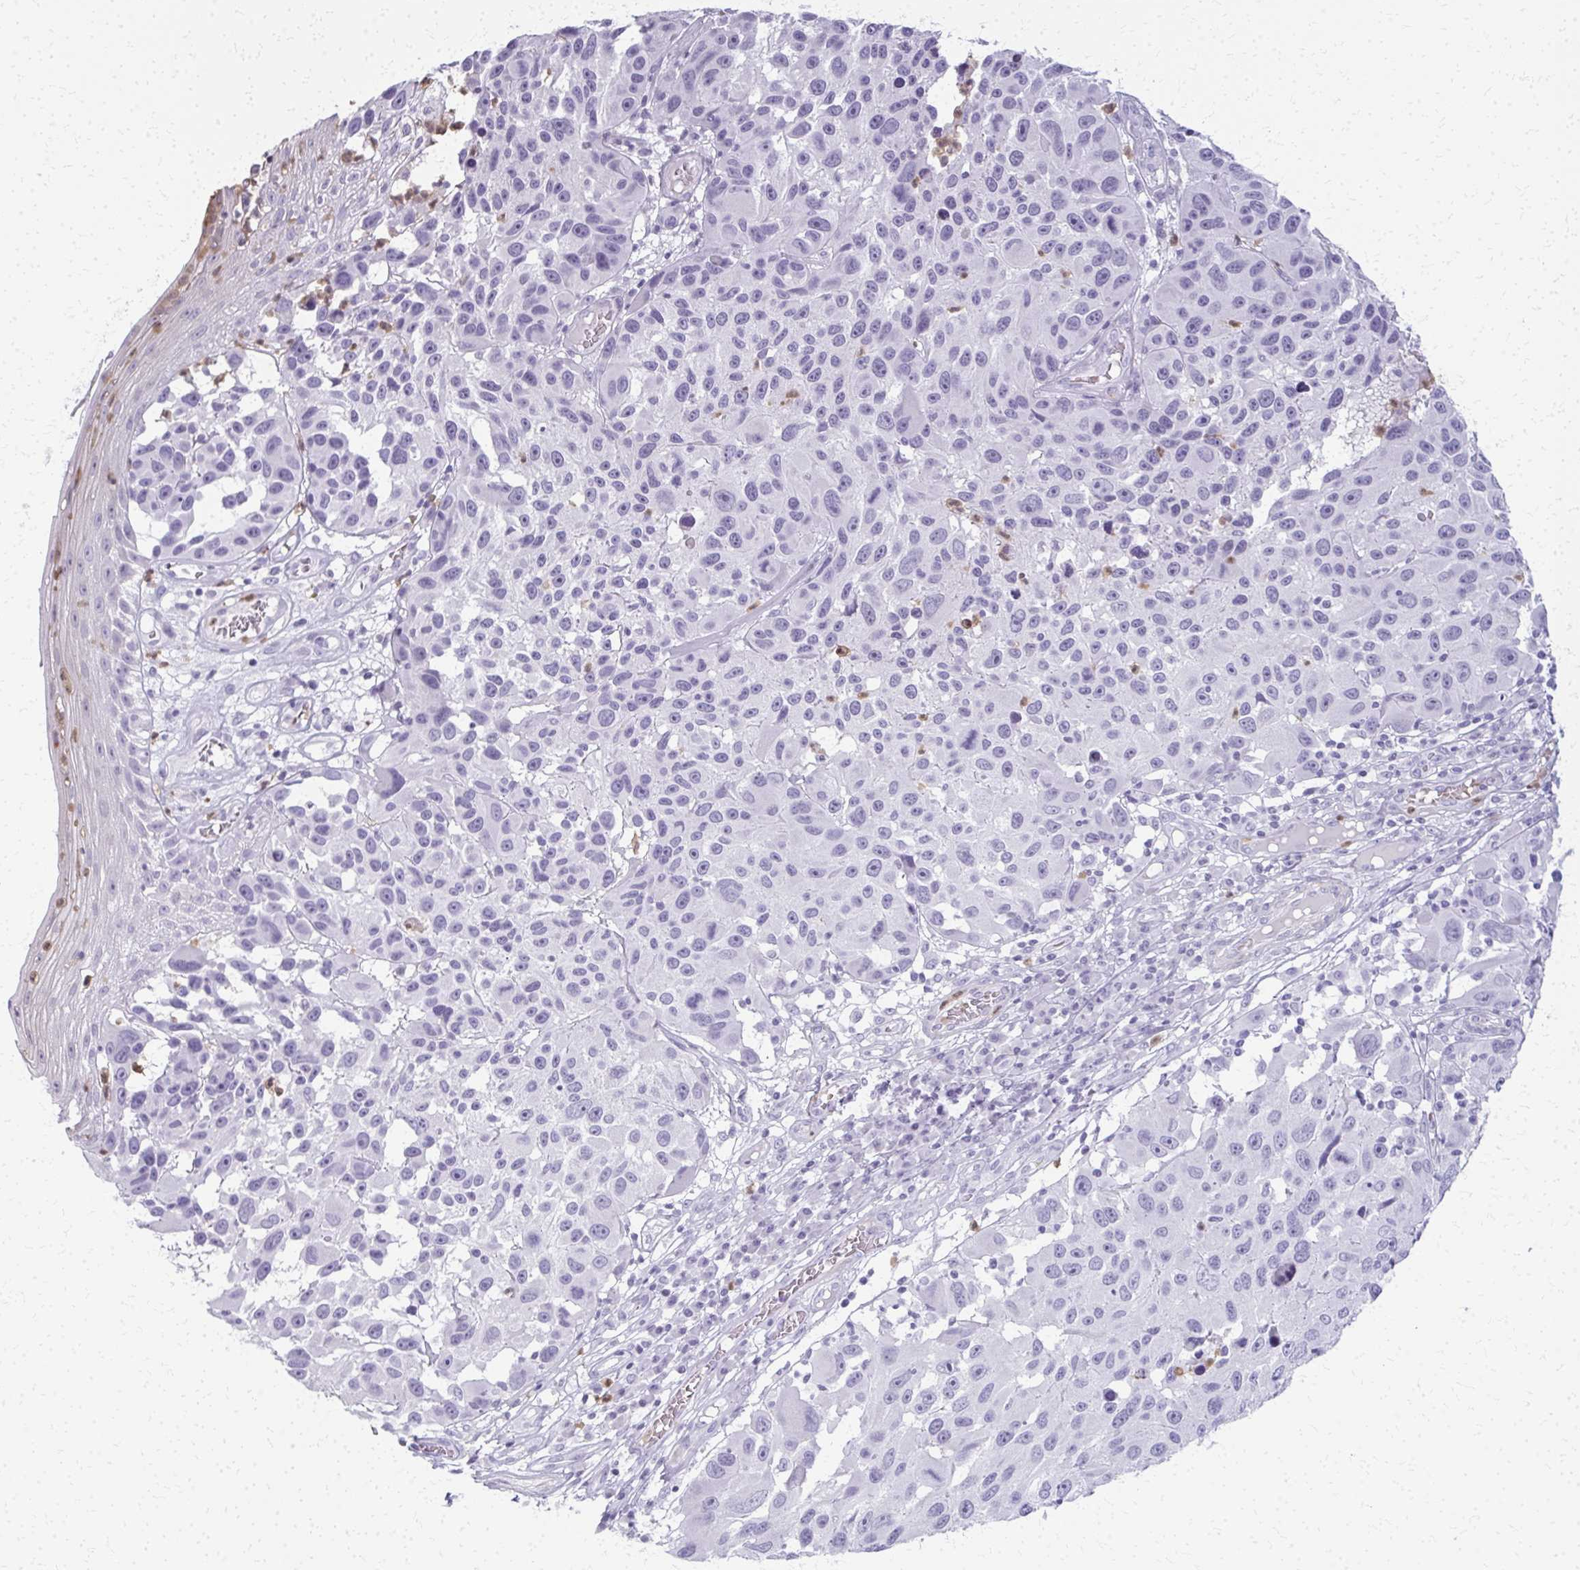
{"staining": {"intensity": "negative", "quantity": "none", "location": "none"}, "tissue": "melanoma", "cell_type": "Tumor cells", "image_type": "cancer", "snomed": [{"axis": "morphology", "description": "Malignant melanoma, NOS"}, {"axis": "topography", "description": "Skin"}], "caption": "Malignant melanoma was stained to show a protein in brown. There is no significant staining in tumor cells.", "gene": "CA3", "patient": {"sex": "male", "age": 53}}